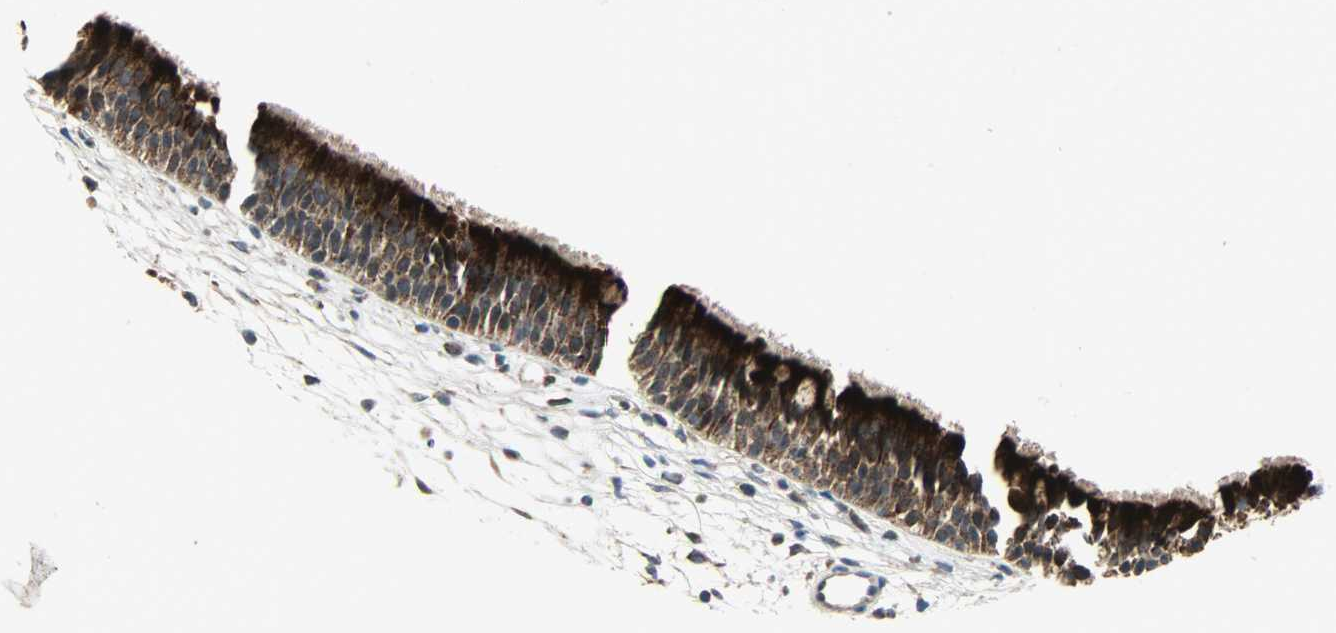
{"staining": {"intensity": "strong", "quantity": ">75%", "location": "cytoplasmic/membranous"}, "tissue": "nasopharynx", "cell_type": "Respiratory epithelial cells", "image_type": "normal", "snomed": [{"axis": "morphology", "description": "Normal tissue, NOS"}, {"axis": "topography", "description": "Nasopharynx"}], "caption": "Human nasopharynx stained with a brown dye shows strong cytoplasmic/membranous positive staining in about >75% of respiratory epithelial cells.", "gene": "AMT", "patient": {"sex": "female", "age": 54}}